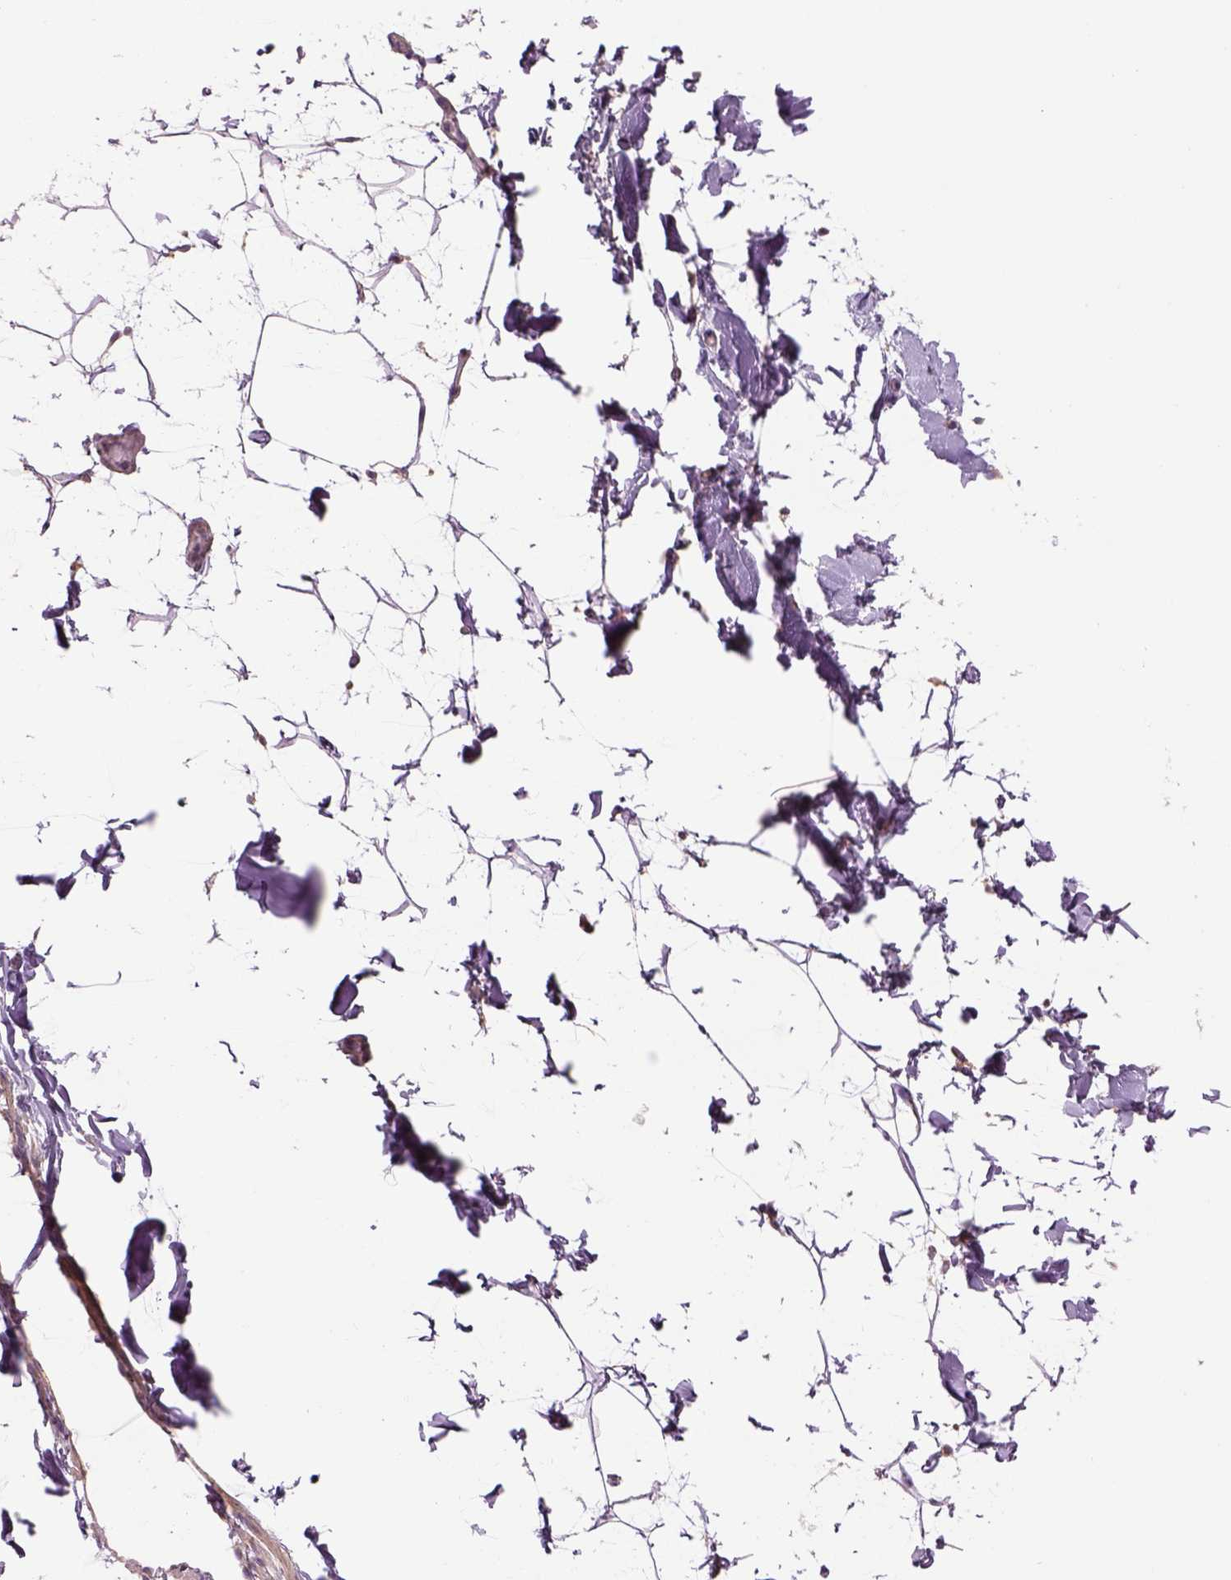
{"staining": {"intensity": "weak", "quantity": "<25%", "location": "cytoplasmic/membranous"}, "tissue": "adipose tissue", "cell_type": "Adipocytes", "image_type": "normal", "snomed": [{"axis": "morphology", "description": "Normal tissue, NOS"}, {"axis": "topography", "description": "Gallbladder"}, {"axis": "topography", "description": "Peripheral nerve tissue"}], "caption": "There is no significant staining in adipocytes of adipose tissue. The staining was performed using DAB to visualize the protein expression in brown, while the nuclei were stained in blue with hematoxylin (Magnification: 20x).", "gene": "IFT52", "patient": {"sex": "female", "age": 45}}